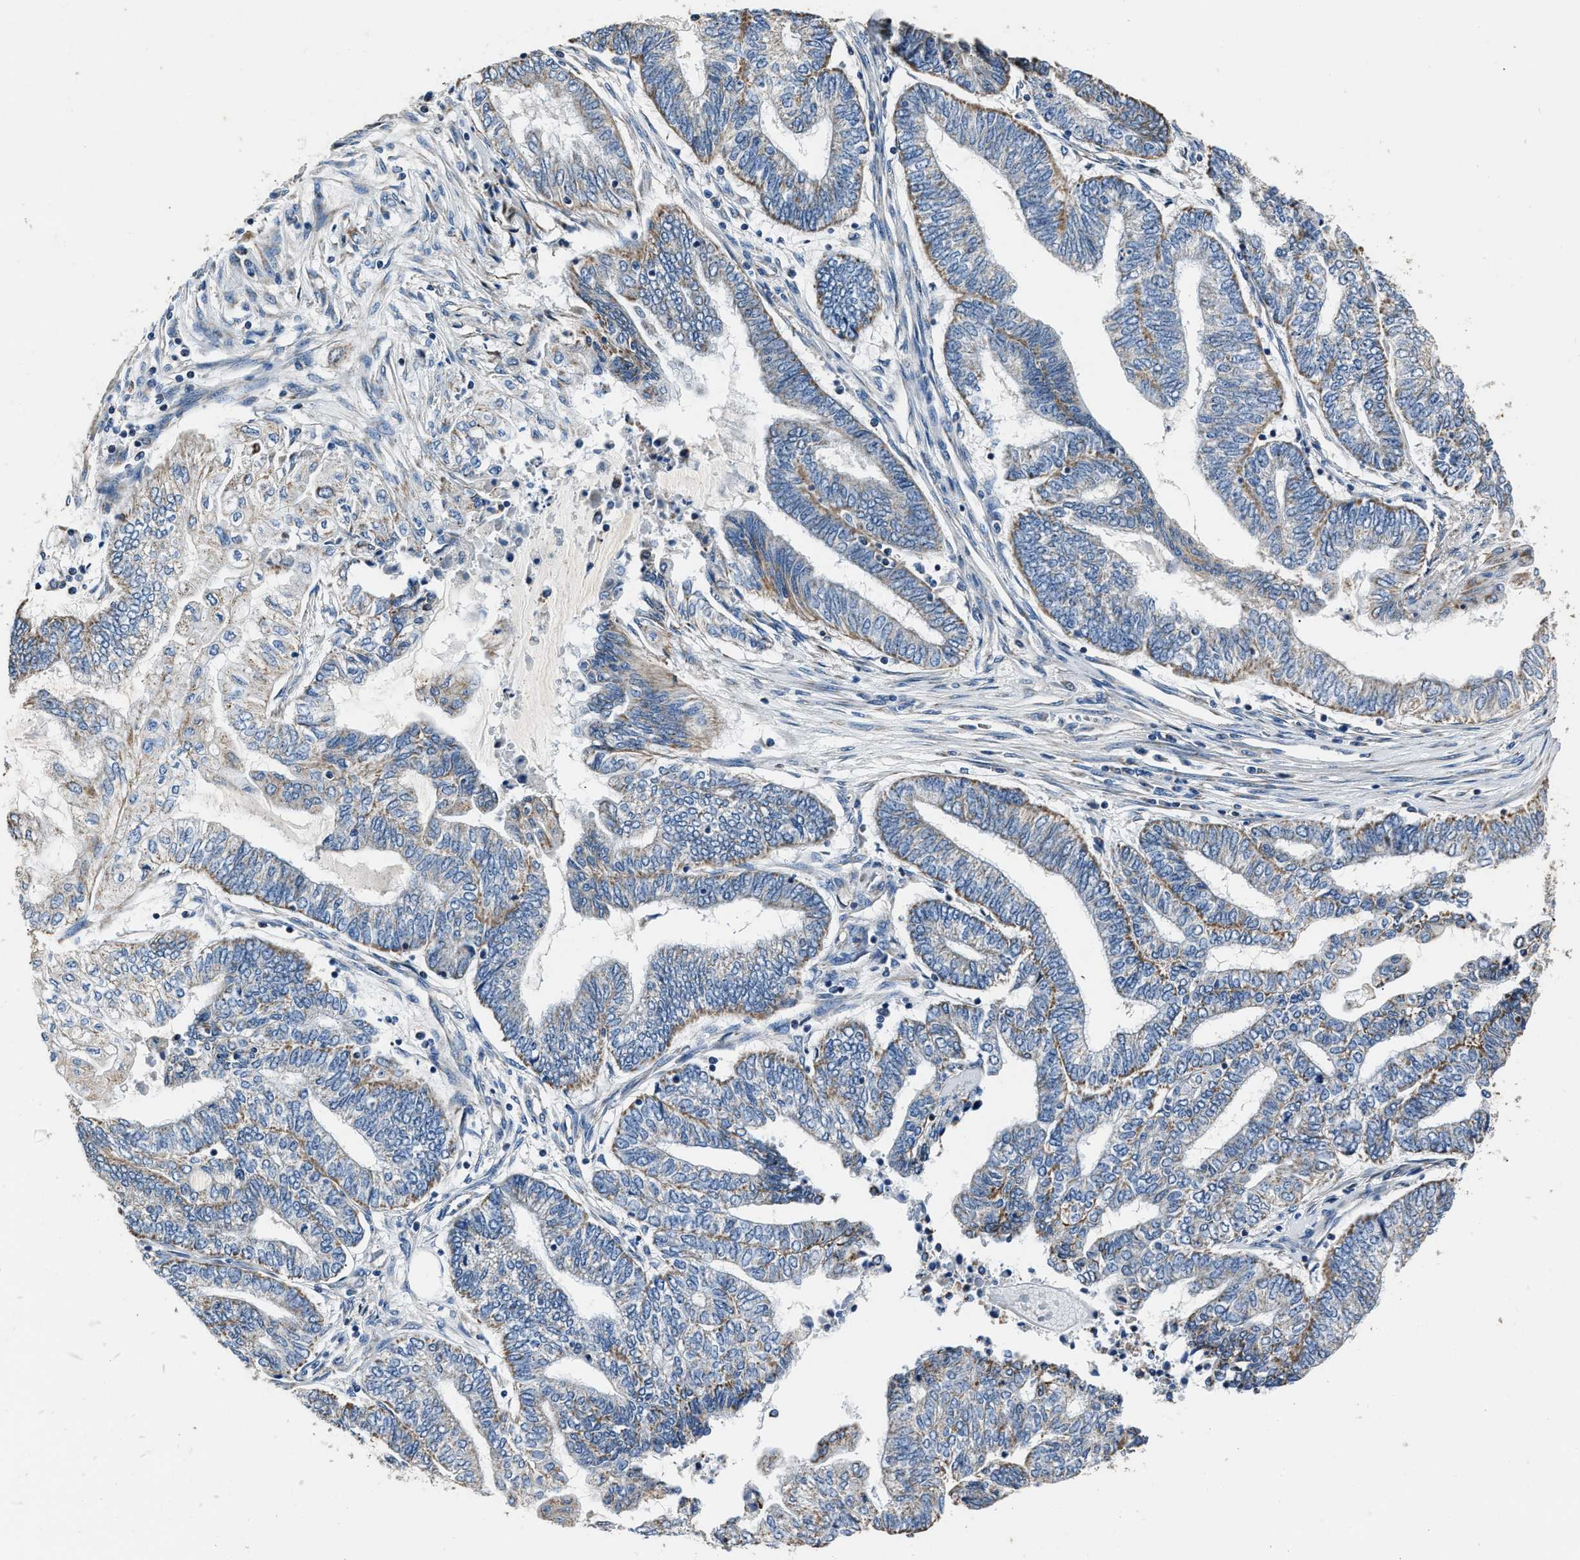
{"staining": {"intensity": "weak", "quantity": "25%-75%", "location": "cytoplasmic/membranous"}, "tissue": "endometrial cancer", "cell_type": "Tumor cells", "image_type": "cancer", "snomed": [{"axis": "morphology", "description": "Adenocarcinoma, NOS"}, {"axis": "topography", "description": "Uterus"}, {"axis": "topography", "description": "Endometrium"}], "caption": "A high-resolution histopathology image shows immunohistochemistry staining of endometrial cancer, which exhibits weak cytoplasmic/membranous positivity in approximately 25%-75% of tumor cells. Using DAB (brown) and hematoxylin (blue) stains, captured at high magnification using brightfield microscopy.", "gene": "NSUN5", "patient": {"sex": "female", "age": 70}}